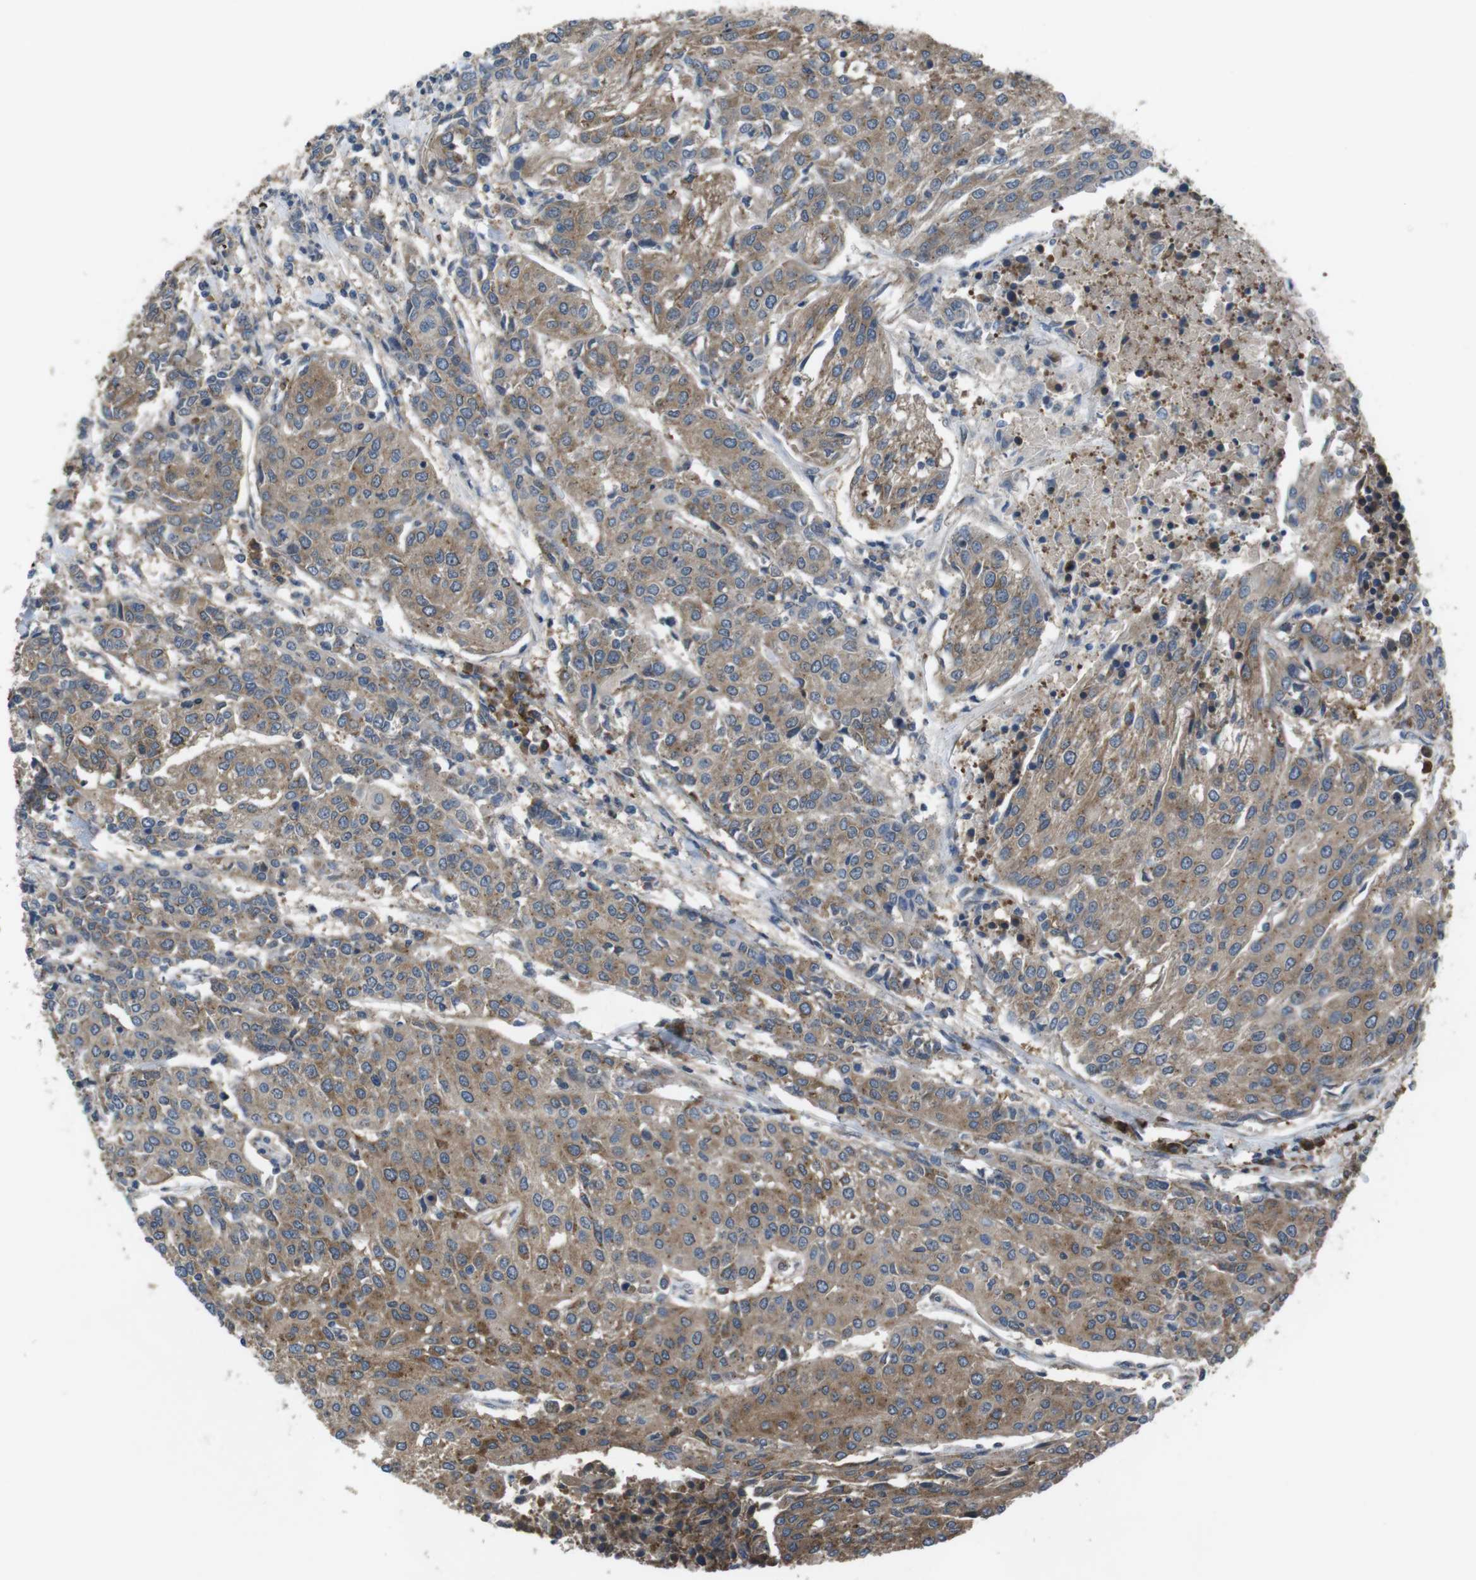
{"staining": {"intensity": "moderate", "quantity": ">75%", "location": "cytoplasmic/membranous"}, "tissue": "urothelial cancer", "cell_type": "Tumor cells", "image_type": "cancer", "snomed": [{"axis": "morphology", "description": "Urothelial carcinoma, High grade"}, {"axis": "topography", "description": "Urinary bladder"}], "caption": "Tumor cells reveal moderate cytoplasmic/membranous staining in about >75% of cells in urothelial cancer. The protein is stained brown, and the nuclei are stained in blue (DAB (3,3'-diaminobenzidine) IHC with brightfield microscopy, high magnification).", "gene": "SLC22A23", "patient": {"sex": "female", "age": 85}}